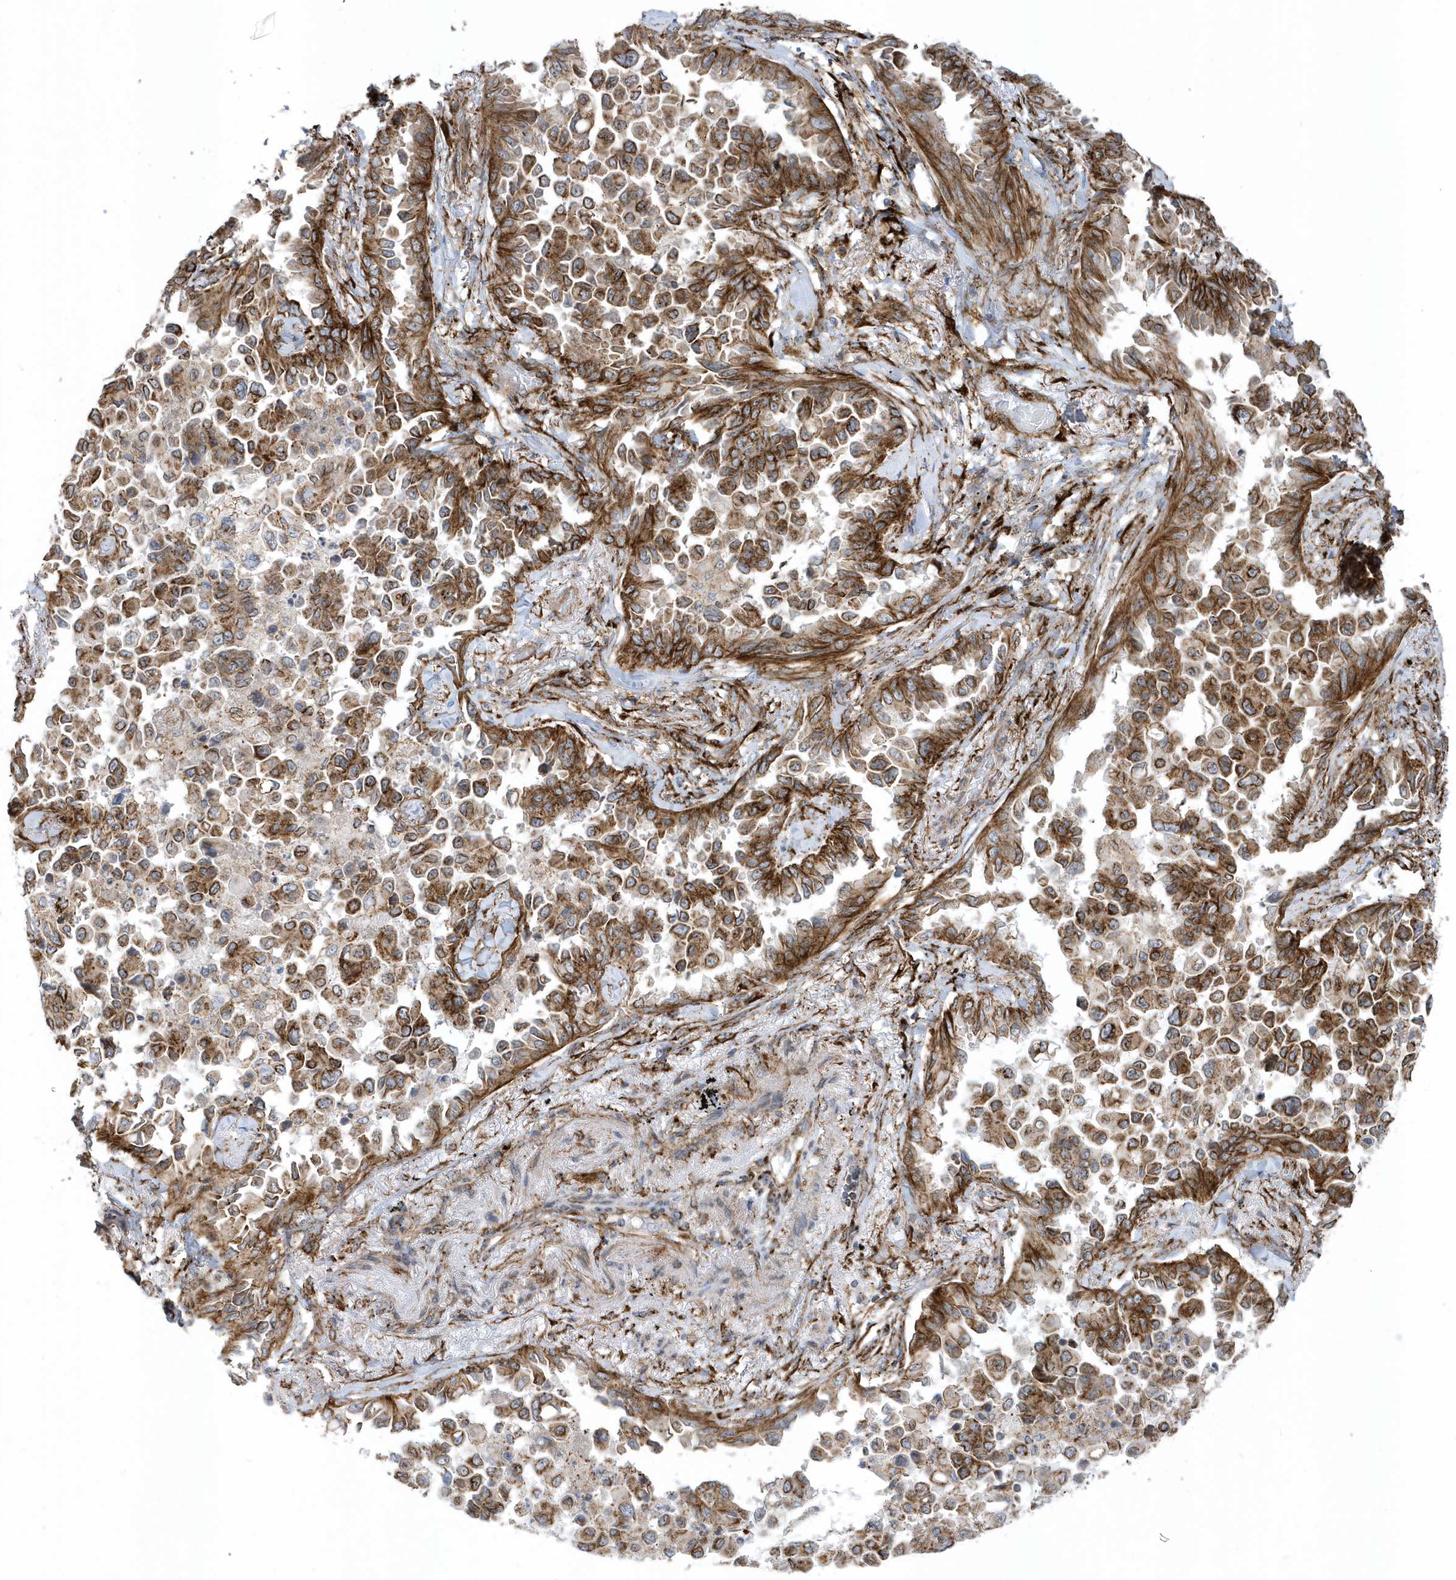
{"staining": {"intensity": "strong", "quantity": ">75%", "location": "cytoplasmic/membranous"}, "tissue": "lung cancer", "cell_type": "Tumor cells", "image_type": "cancer", "snomed": [{"axis": "morphology", "description": "Adenocarcinoma, NOS"}, {"axis": "topography", "description": "Lung"}], "caption": "Protein expression analysis of lung cancer (adenocarcinoma) displays strong cytoplasmic/membranous staining in approximately >75% of tumor cells.", "gene": "HRH4", "patient": {"sex": "female", "age": 67}}